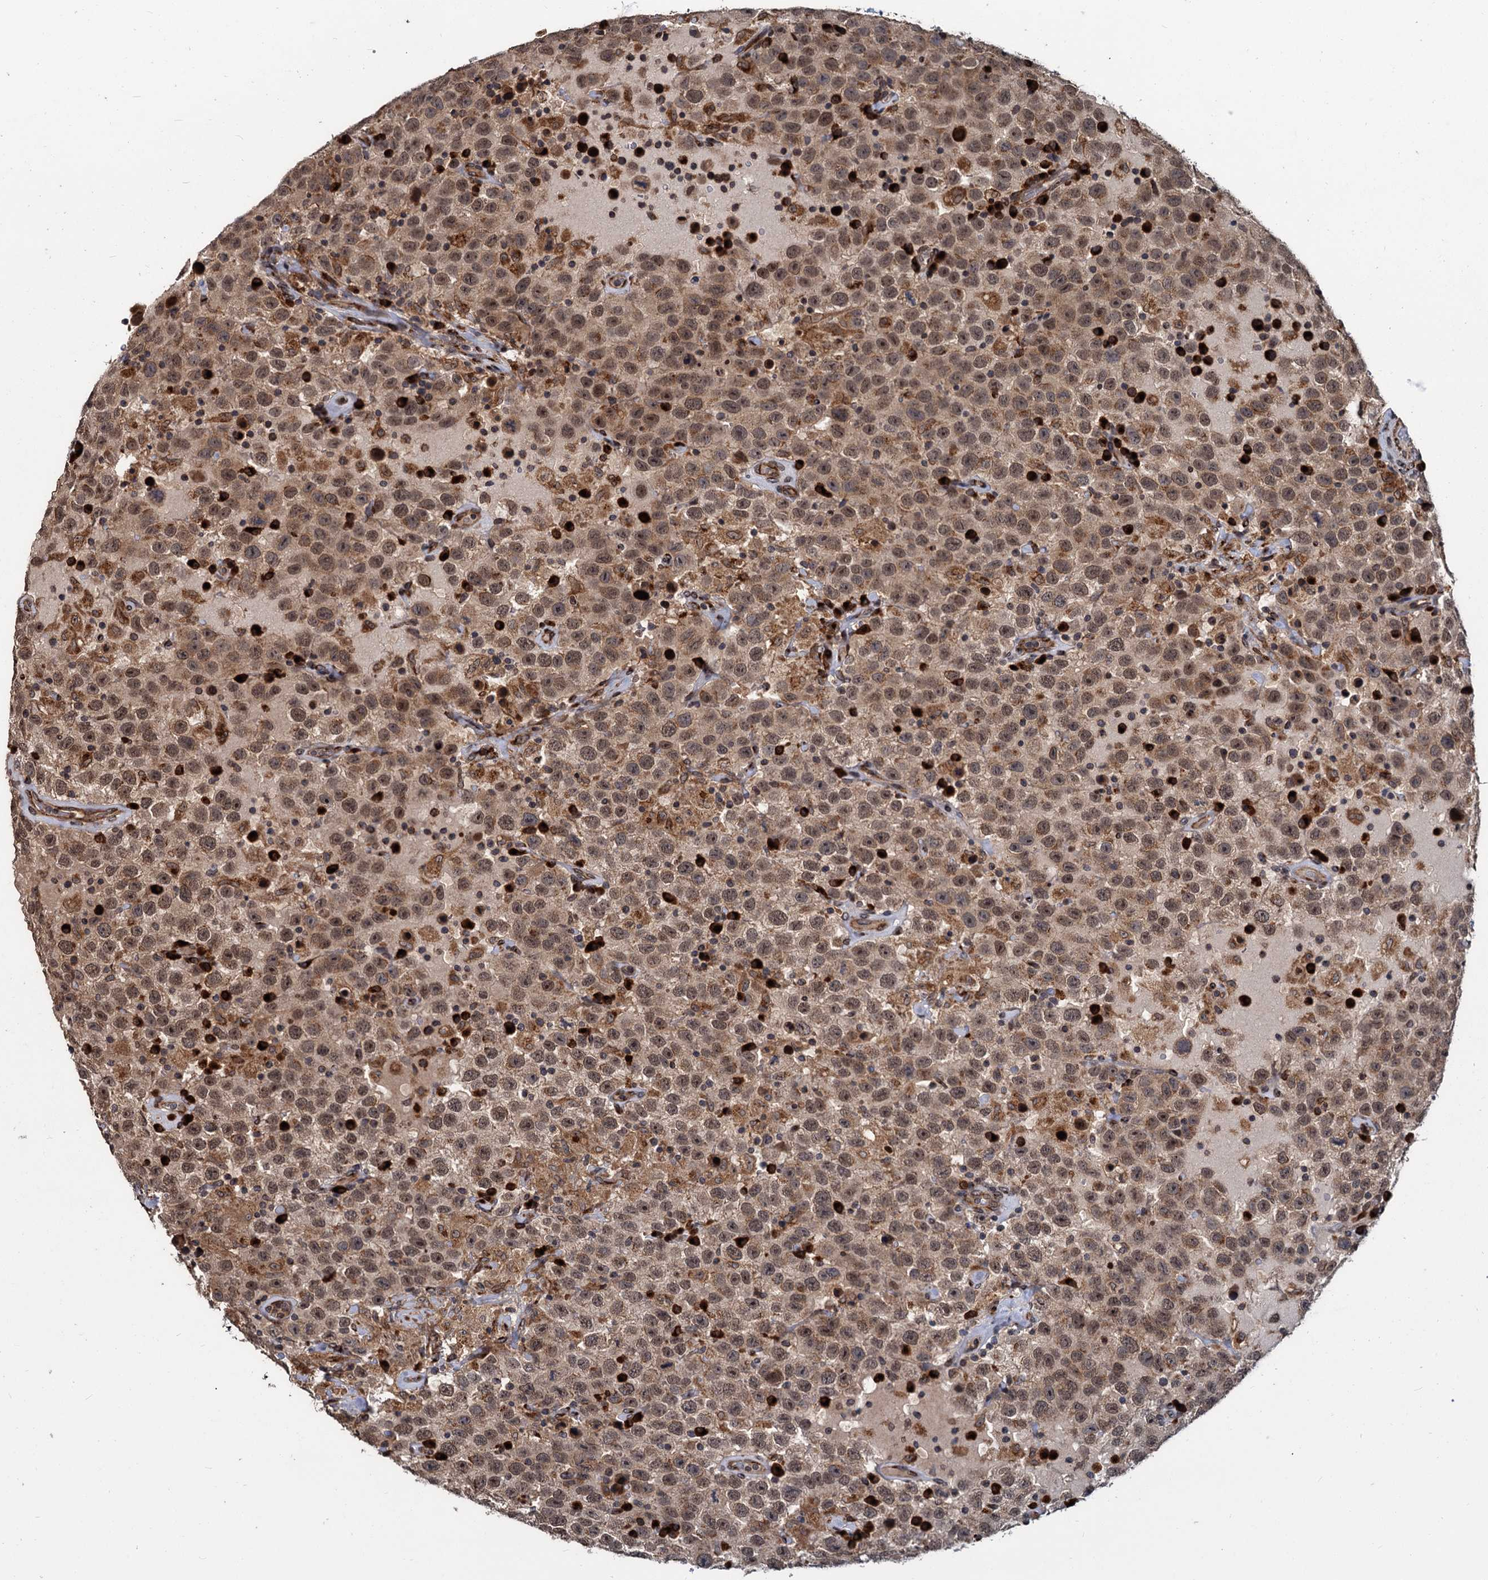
{"staining": {"intensity": "moderate", "quantity": ">75%", "location": "nuclear"}, "tissue": "testis cancer", "cell_type": "Tumor cells", "image_type": "cancer", "snomed": [{"axis": "morphology", "description": "Seminoma, NOS"}, {"axis": "topography", "description": "Testis"}], "caption": "Immunohistochemical staining of human testis seminoma displays medium levels of moderate nuclear expression in about >75% of tumor cells.", "gene": "SAAL1", "patient": {"sex": "male", "age": 41}}